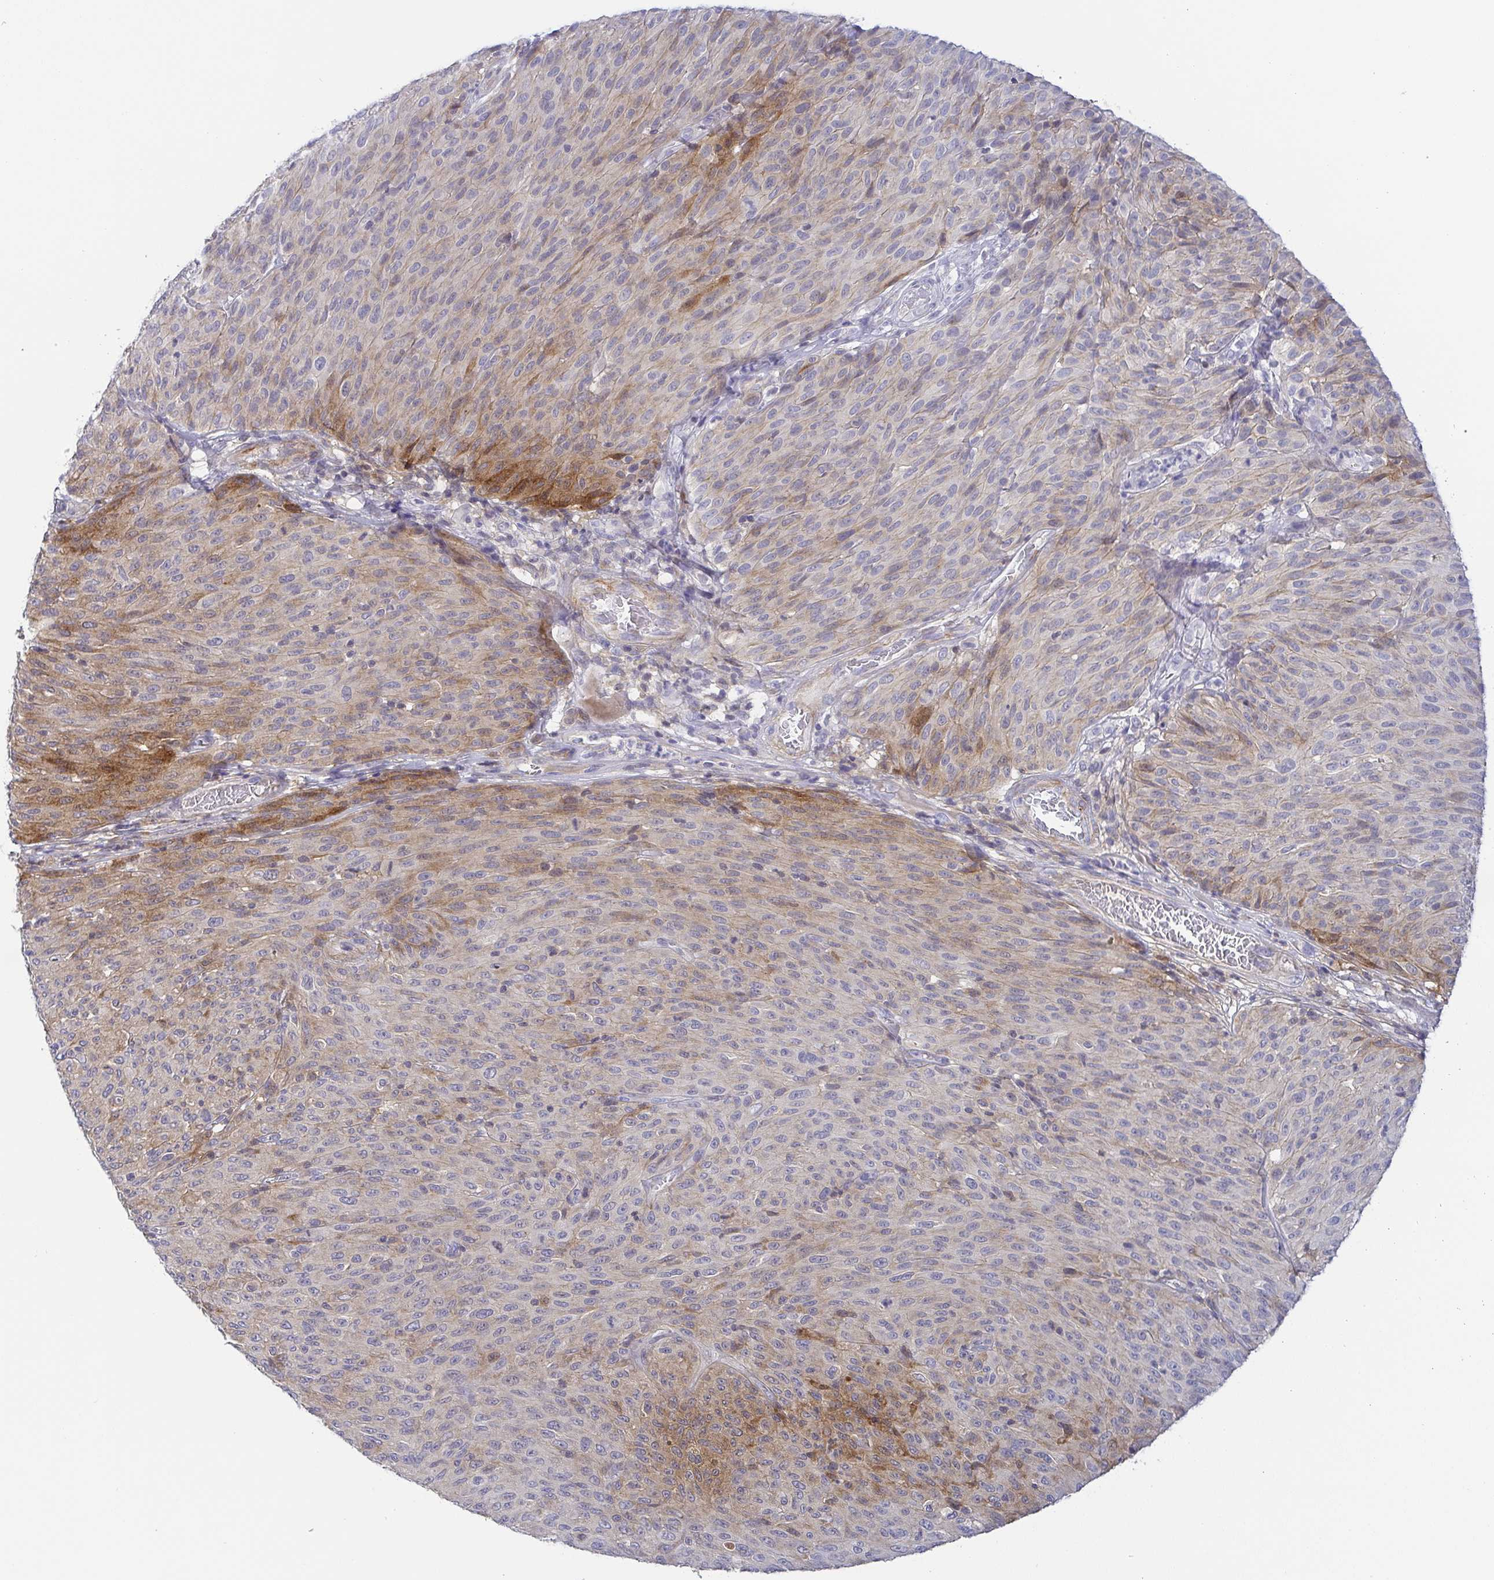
{"staining": {"intensity": "moderate", "quantity": "<25%", "location": "cytoplasmic/membranous"}, "tissue": "melanoma", "cell_type": "Tumor cells", "image_type": "cancer", "snomed": [{"axis": "morphology", "description": "Malignant melanoma, NOS"}, {"axis": "topography", "description": "Skin"}], "caption": "Immunohistochemical staining of melanoma displays low levels of moderate cytoplasmic/membranous expression in approximately <25% of tumor cells.", "gene": "RNASE7", "patient": {"sex": "male", "age": 85}}